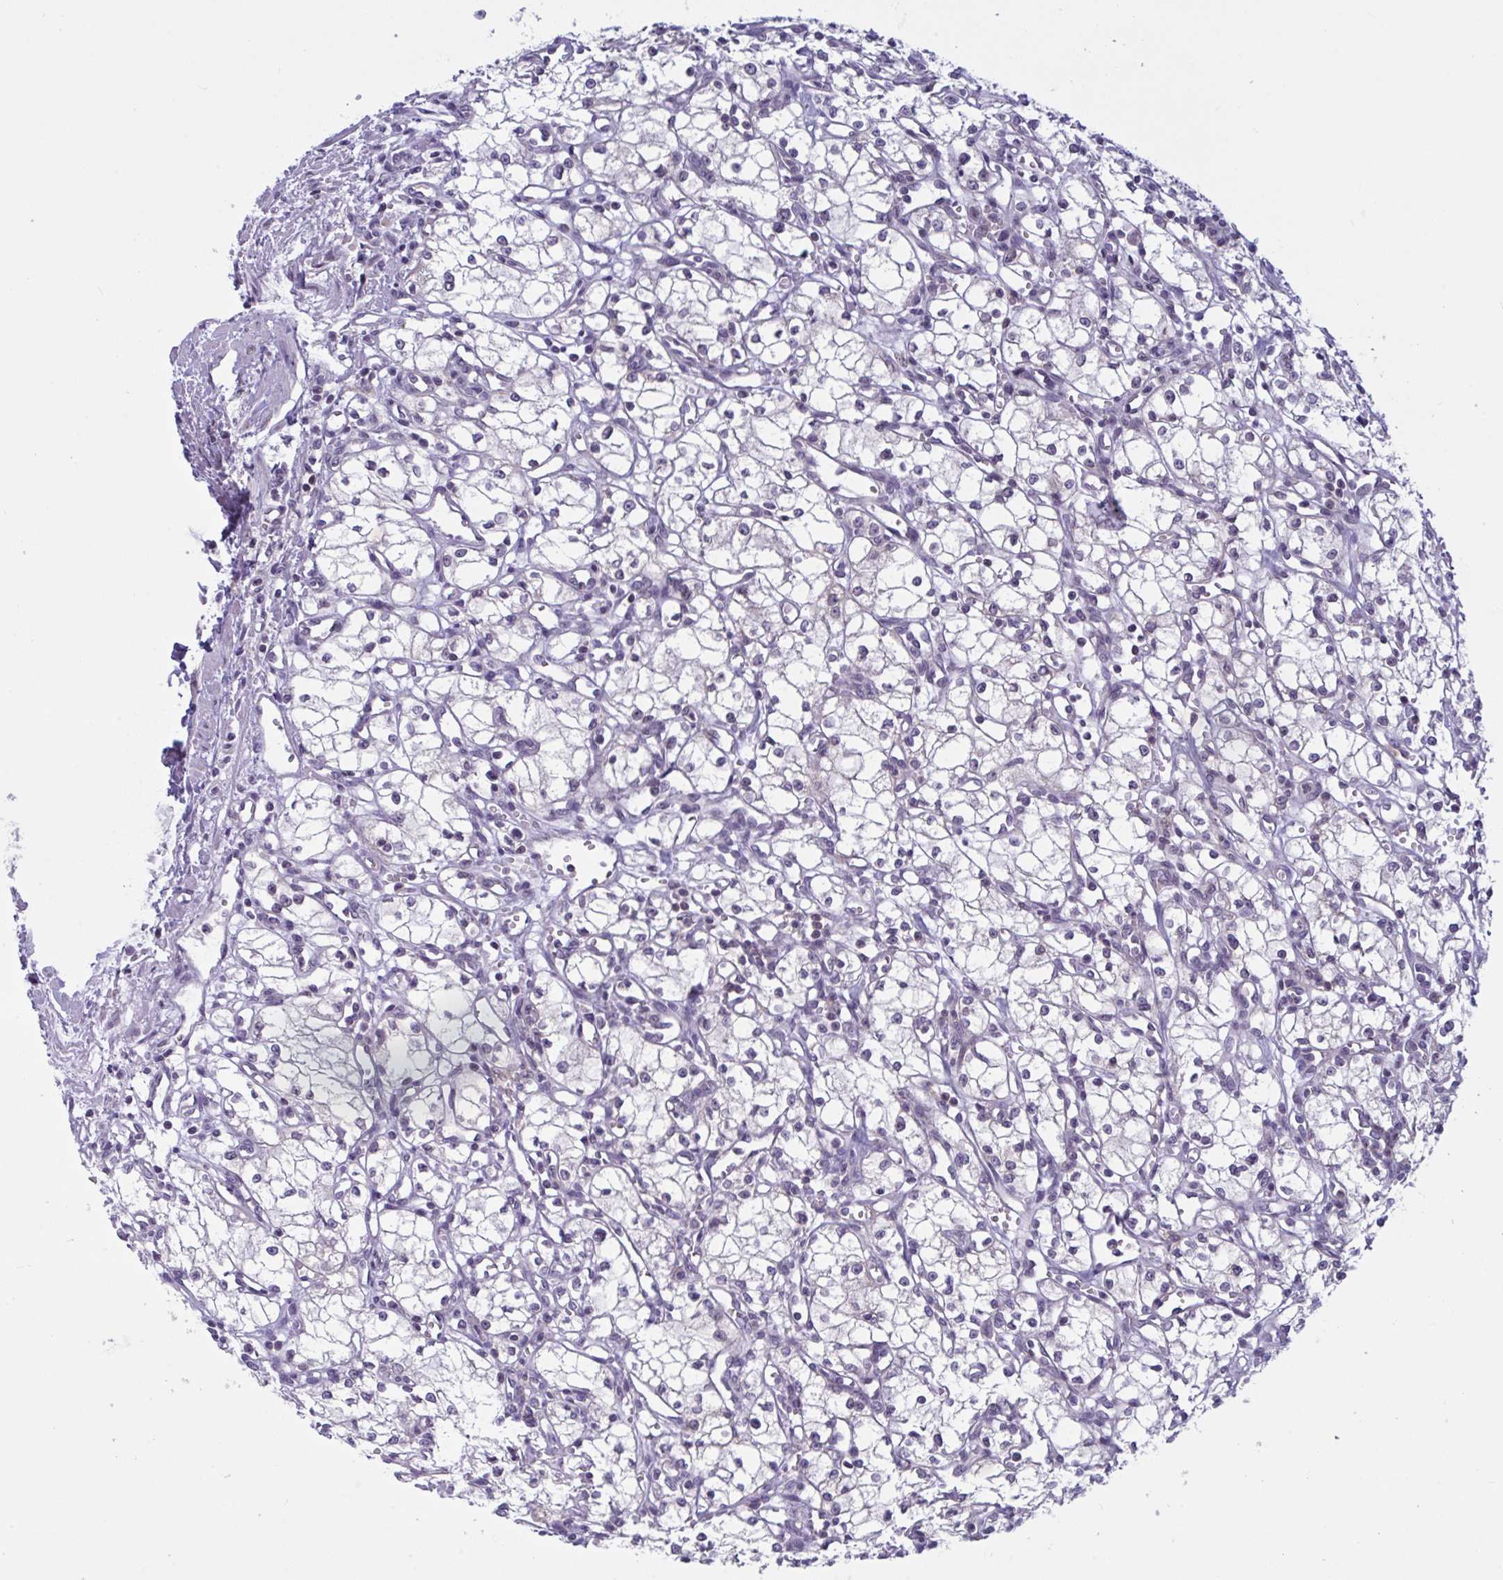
{"staining": {"intensity": "negative", "quantity": "none", "location": "none"}, "tissue": "renal cancer", "cell_type": "Tumor cells", "image_type": "cancer", "snomed": [{"axis": "morphology", "description": "Adenocarcinoma, NOS"}, {"axis": "topography", "description": "Kidney"}], "caption": "Immunohistochemistry (IHC) image of neoplastic tissue: renal cancer stained with DAB (3,3'-diaminobenzidine) demonstrates no significant protein positivity in tumor cells.", "gene": "TANK", "patient": {"sex": "male", "age": 59}}